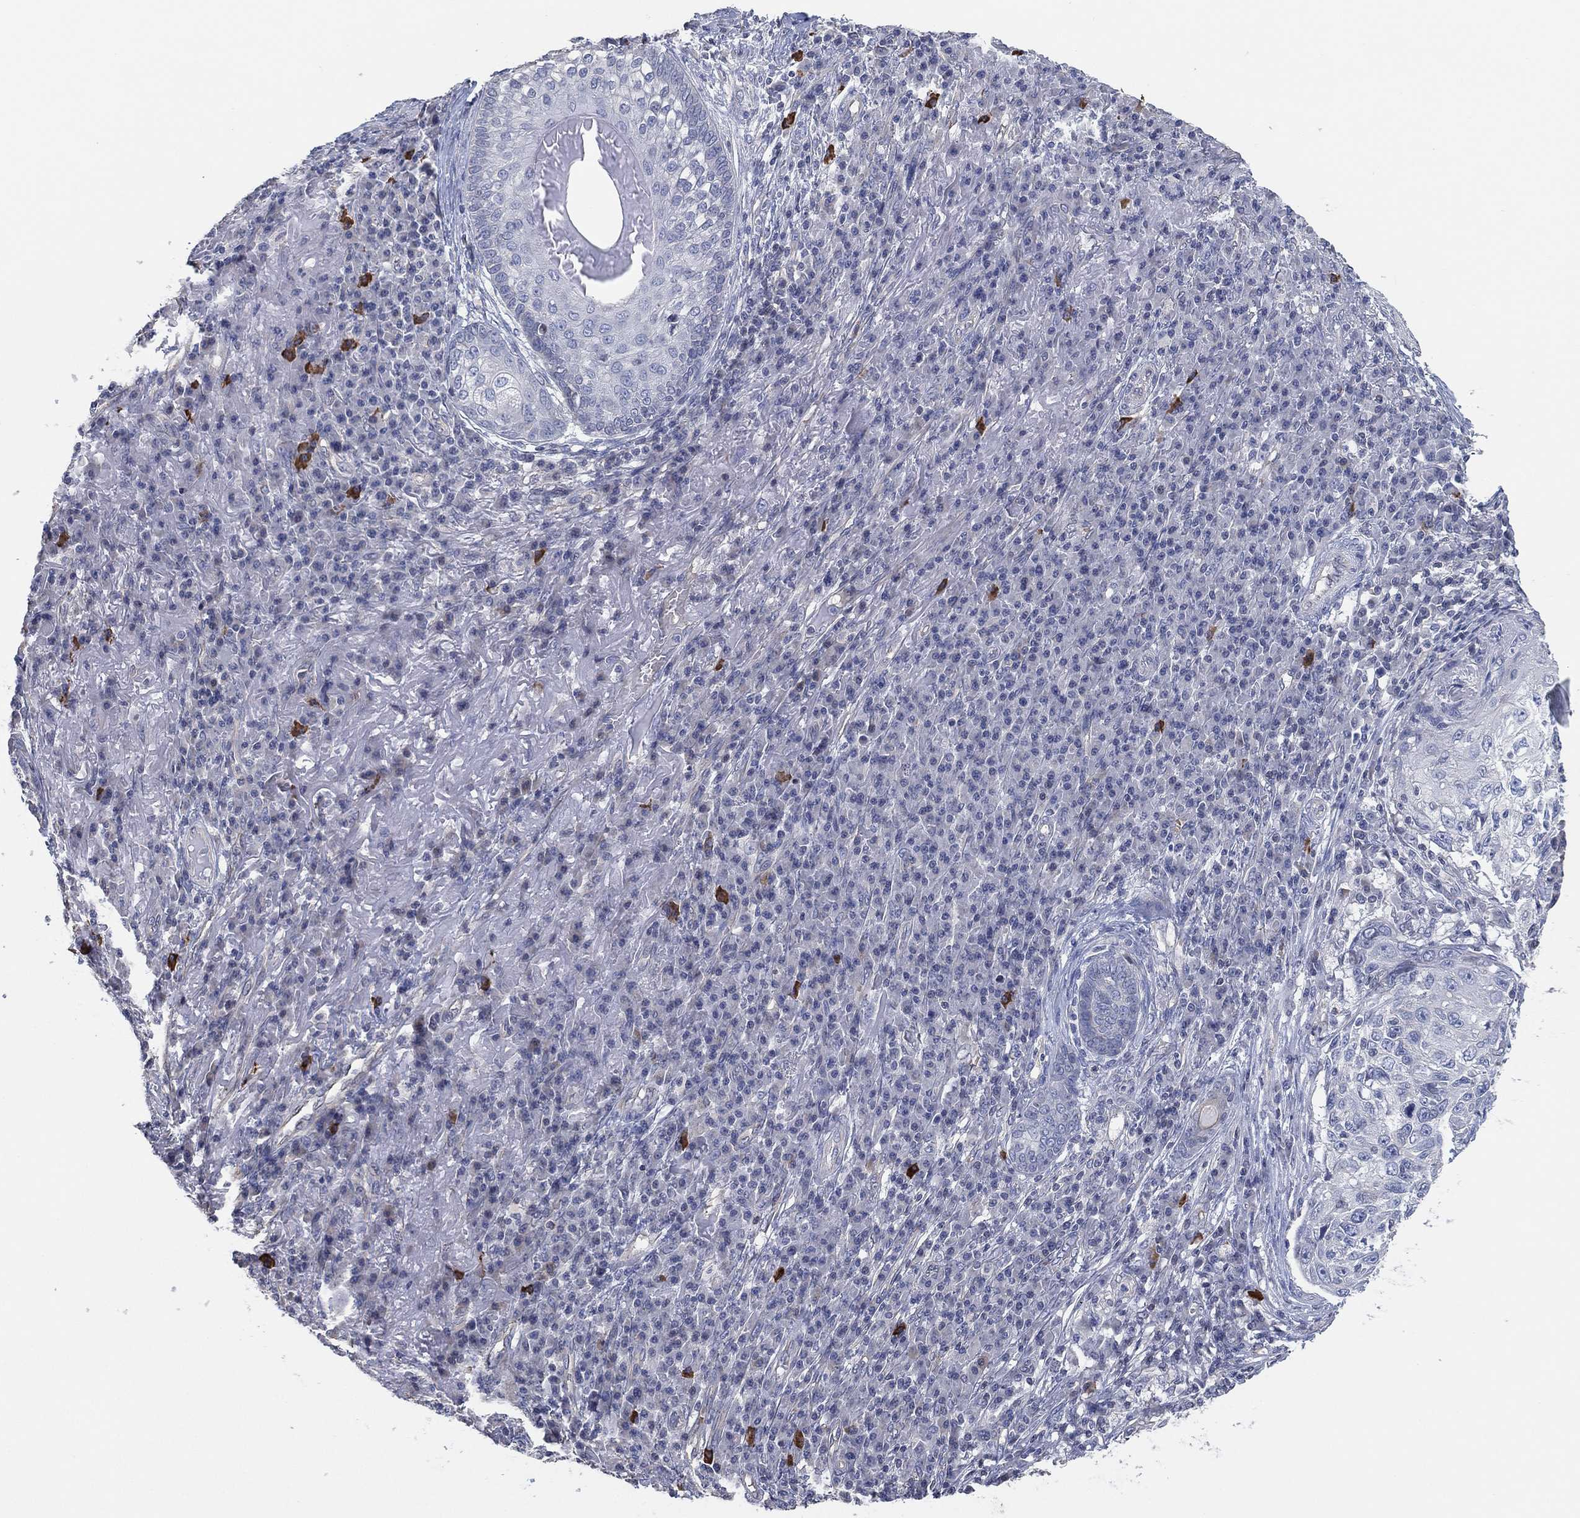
{"staining": {"intensity": "negative", "quantity": "none", "location": "none"}, "tissue": "skin cancer", "cell_type": "Tumor cells", "image_type": "cancer", "snomed": [{"axis": "morphology", "description": "Squamous cell carcinoma, NOS"}, {"axis": "topography", "description": "Skin"}], "caption": "Skin squamous cell carcinoma was stained to show a protein in brown. There is no significant staining in tumor cells.", "gene": "CFTR", "patient": {"sex": "male", "age": 92}}